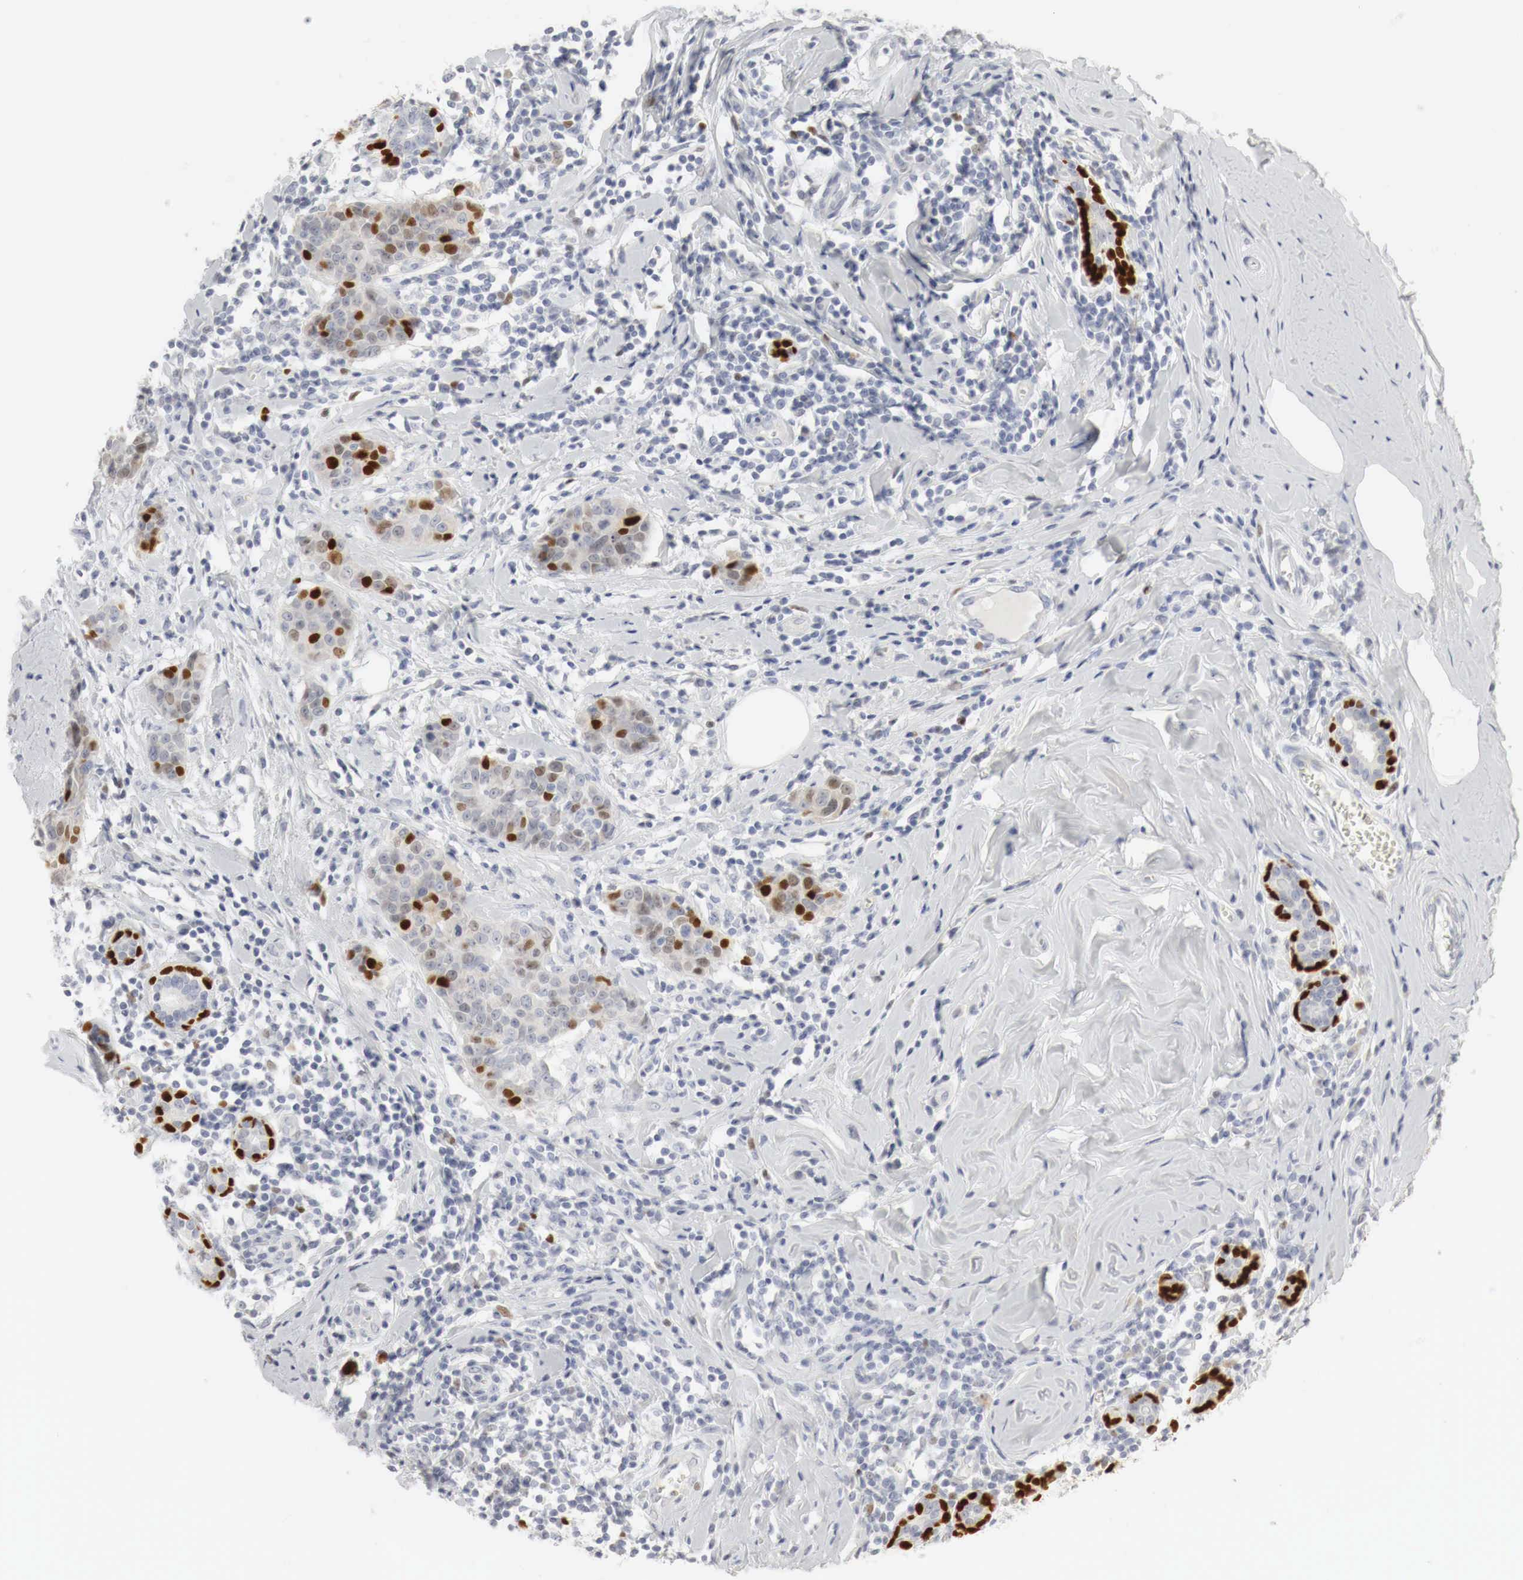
{"staining": {"intensity": "weak", "quantity": "25%-75%", "location": "cytoplasmic/membranous"}, "tissue": "breast cancer", "cell_type": "Tumor cells", "image_type": "cancer", "snomed": [{"axis": "morphology", "description": "Duct carcinoma"}, {"axis": "topography", "description": "Breast"}], "caption": "Brown immunohistochemical staining in human invasive ductal carcinoma (breast) displays weak cytoplasmic/membranous staining in approximately 25%-75% of tumor cells.", "gene": "TP63", "patient": {"sex": "female", "age": 55}}